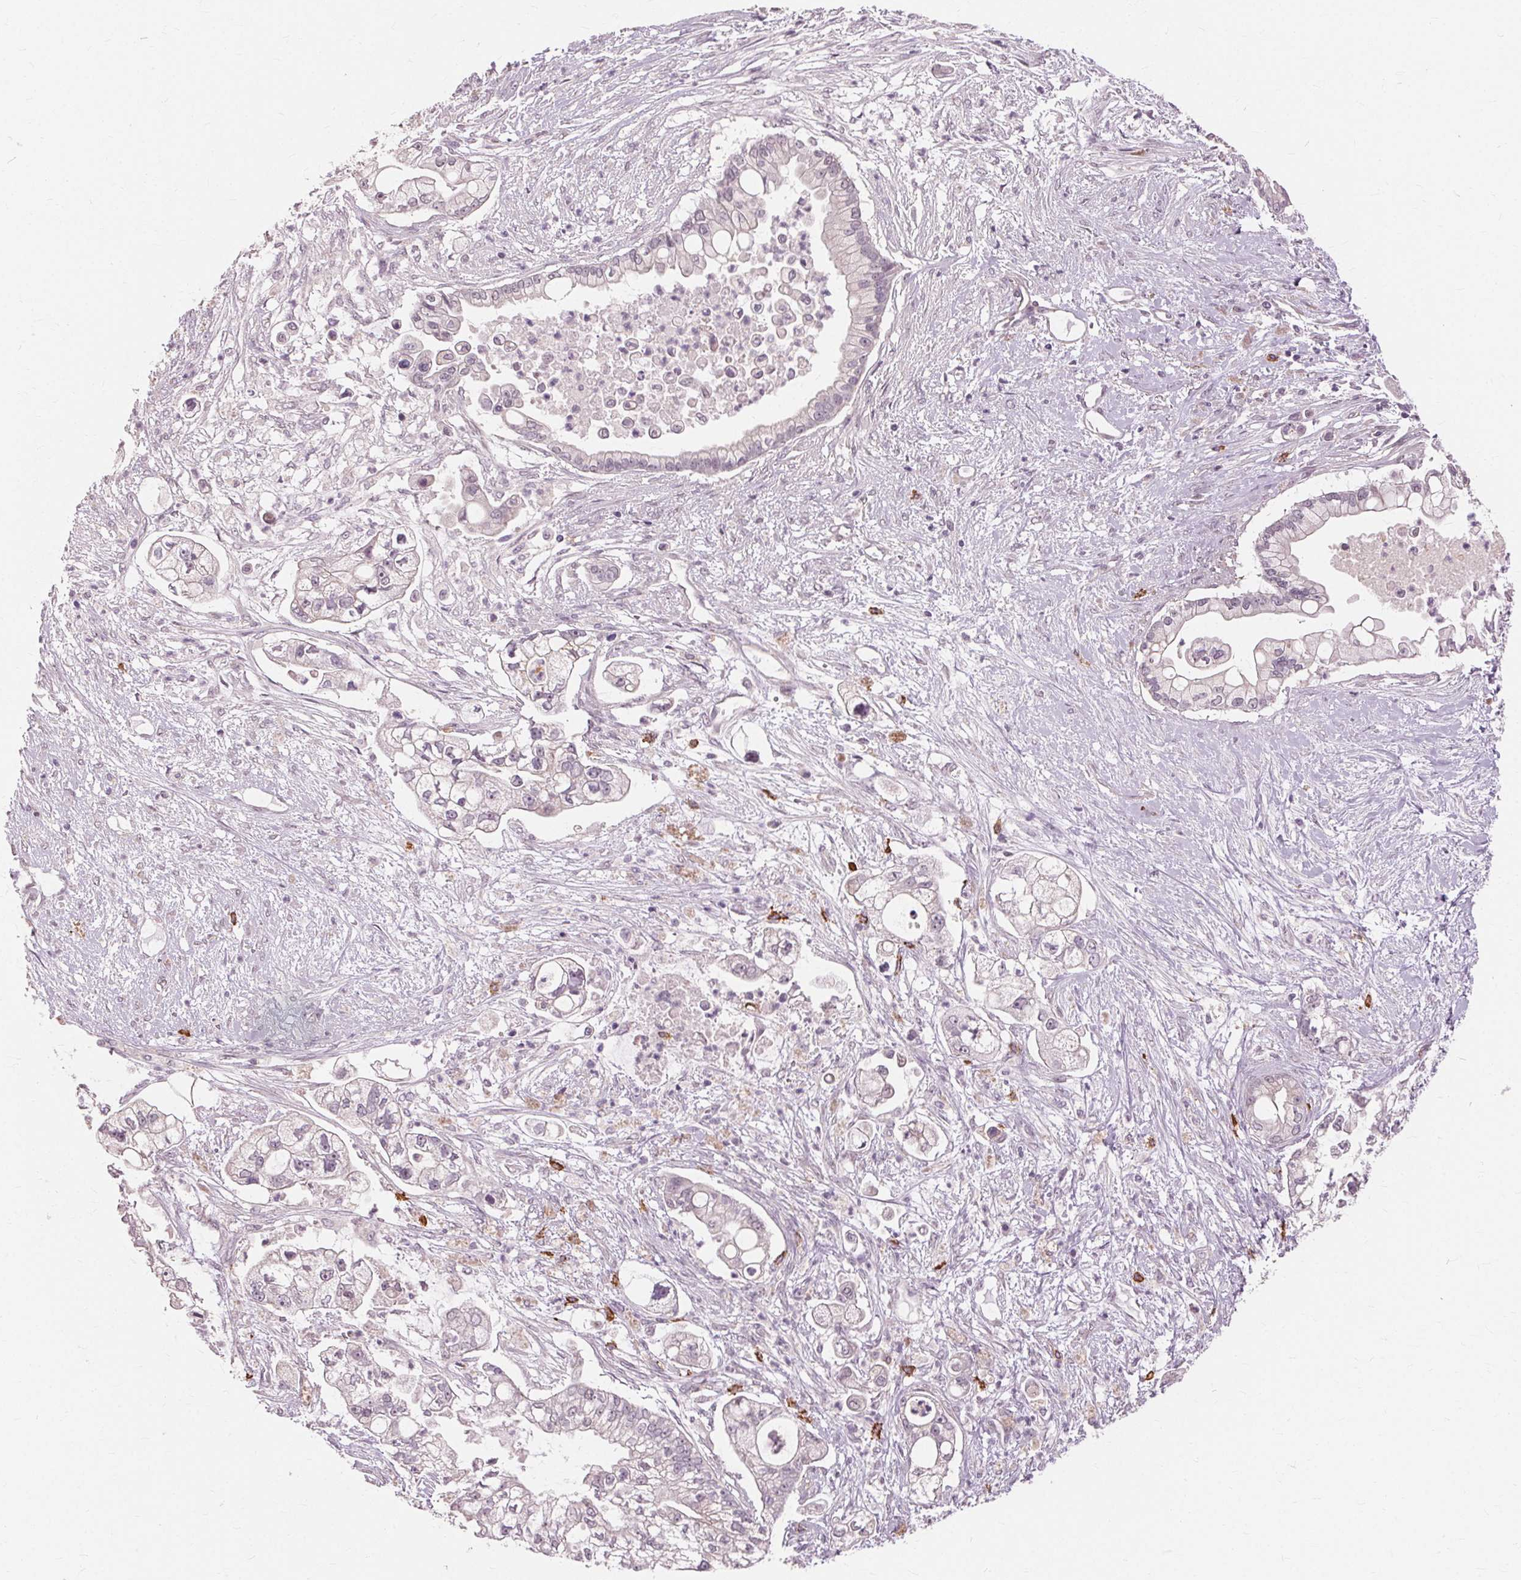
{"staining": {"intensity": "negative", "quantity": "none", "location": "none"}, "tissue": "pancreatic cancer", "cell_type": "Tumor cells", "image_type": "cancer", "snomed": [{"axis": "morphology", "description": "Adenocarcinoma, NOS"}, {"axis": "topography", "description": "Pancreas"}], "caption": "This is a histopathology image of immunohistochemistry (IHC) staining of pancreatic cancer, which shows no positivity in tumor cells.", "gene": "SIGLEC6", "patient": {"sex": "female", "age": 69}}